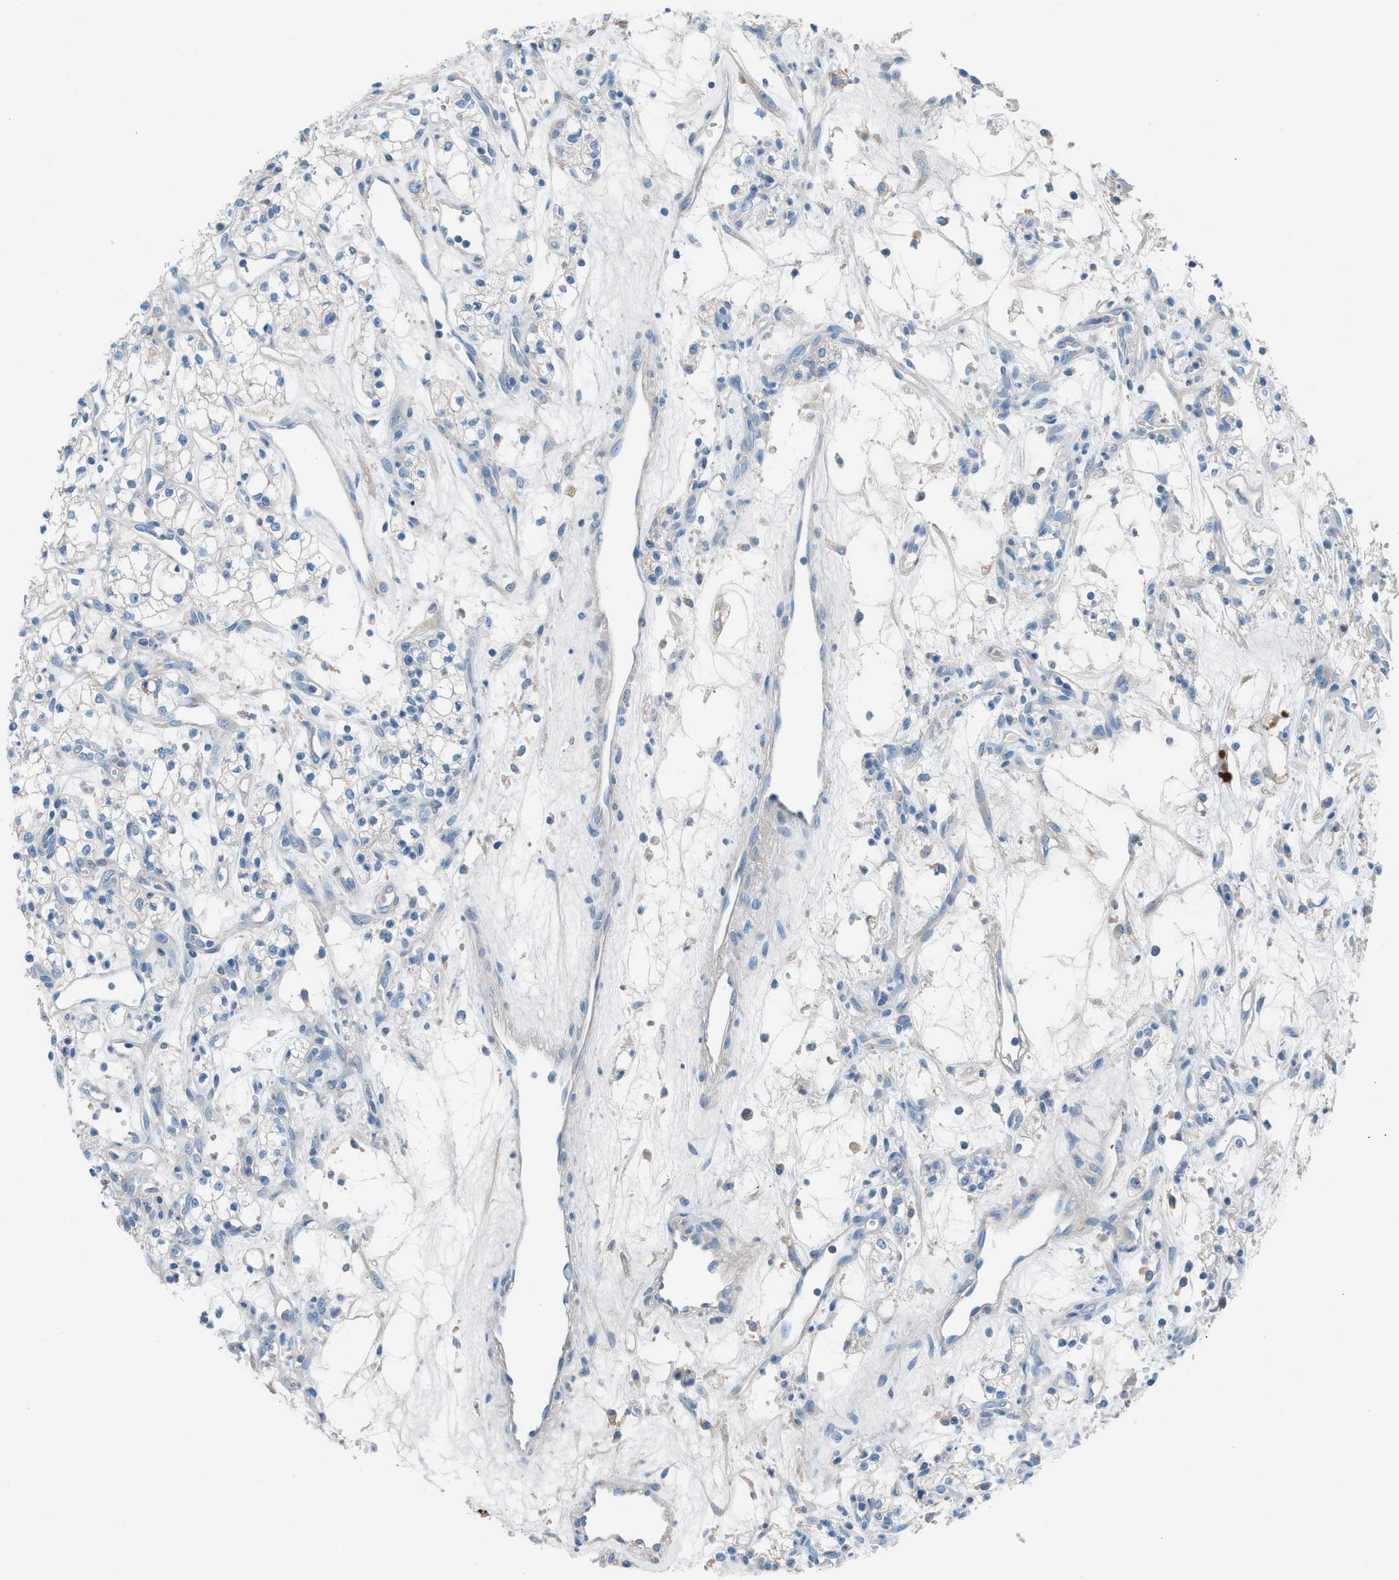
{"staining": {"intensity": "weak", "quantity": "<25%", "location": "cytoplasmic/membranous"}, "tissue": "renal cancer", "cell_type": "Tumor cells", "image_type": "cancer", "snomed": [{"axis": "morphology", "description": "Adenocarcinoma, NOS"}, {"axis": "topography", "description": "Kidney"}], "caption": "DAB (3,3'-diaminobenzidine) immunohistochemical staining of human renal cancer (adenocarcinoma) displays no significant positivity in tumor cells.", "gene": "C5AR2", "patient": {"sex": "male", "age": 59}}